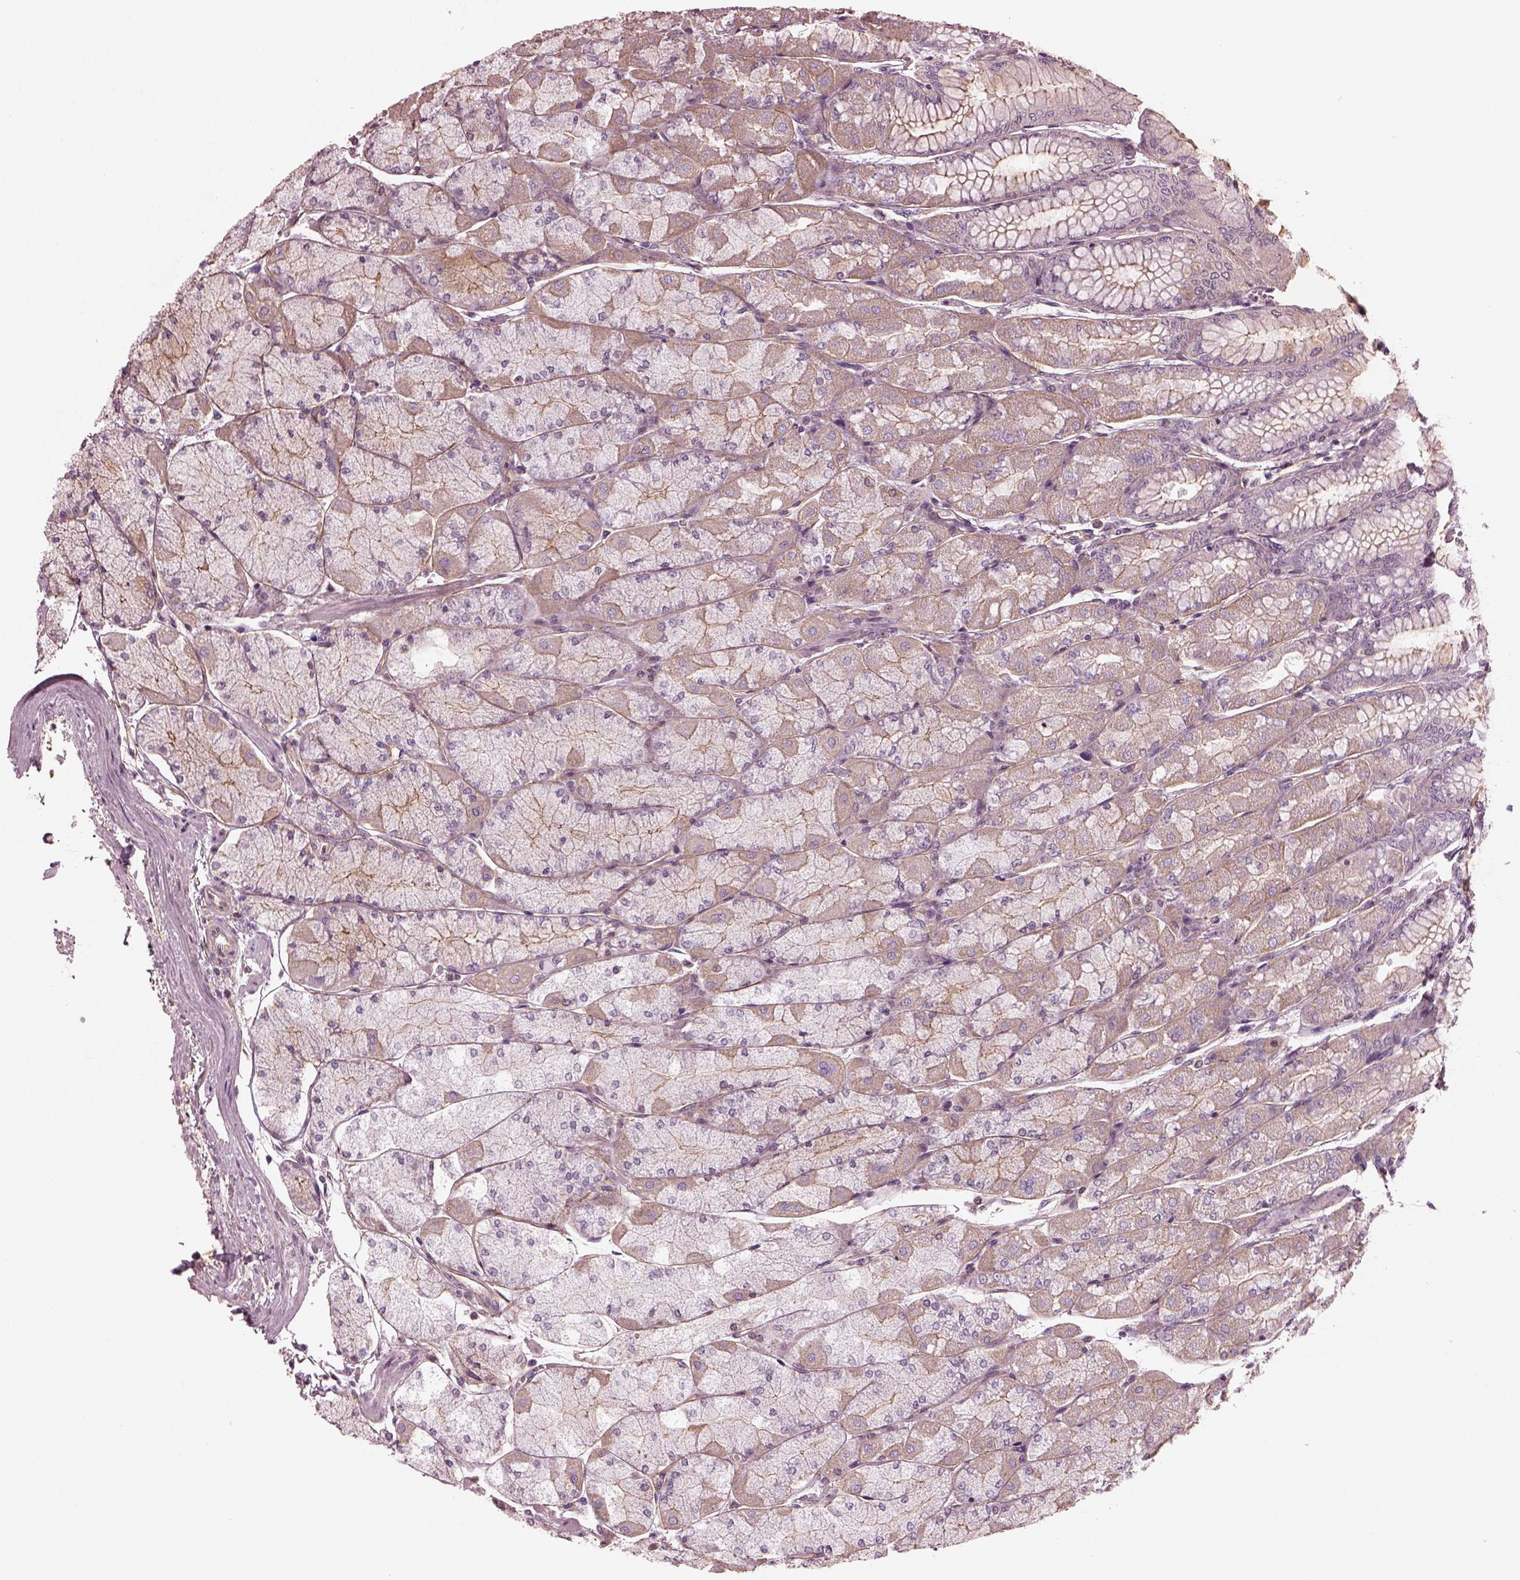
{"staining": {"intensity": "moderate", "quantity": ">75%", "location": "cytoplasmic/membranous"}, "tissue": "stomach", "cell_type": "Glandular cells", "image_type": "normal", "snomed": [{"axis": "morphology", "description": "Normal tissue, NOS"}, {"axis": "topography", "description": "Stomach, upper"}], "caption": "IHC staining of benign stomach, which displays medium levels of moderate cytoplasmic/membranous positivity in approximately >75% of glandular cells indicating moderate cytoplasmic/membranous protein positivity. The staining was performed using DAB (3,3'-diaminobenzidine) (brown) for protein detection and nuclei were counterstained in hematoxylin (blue).", "gene": "ODAD1", "patient": {"sex": "male", "age": 60}}